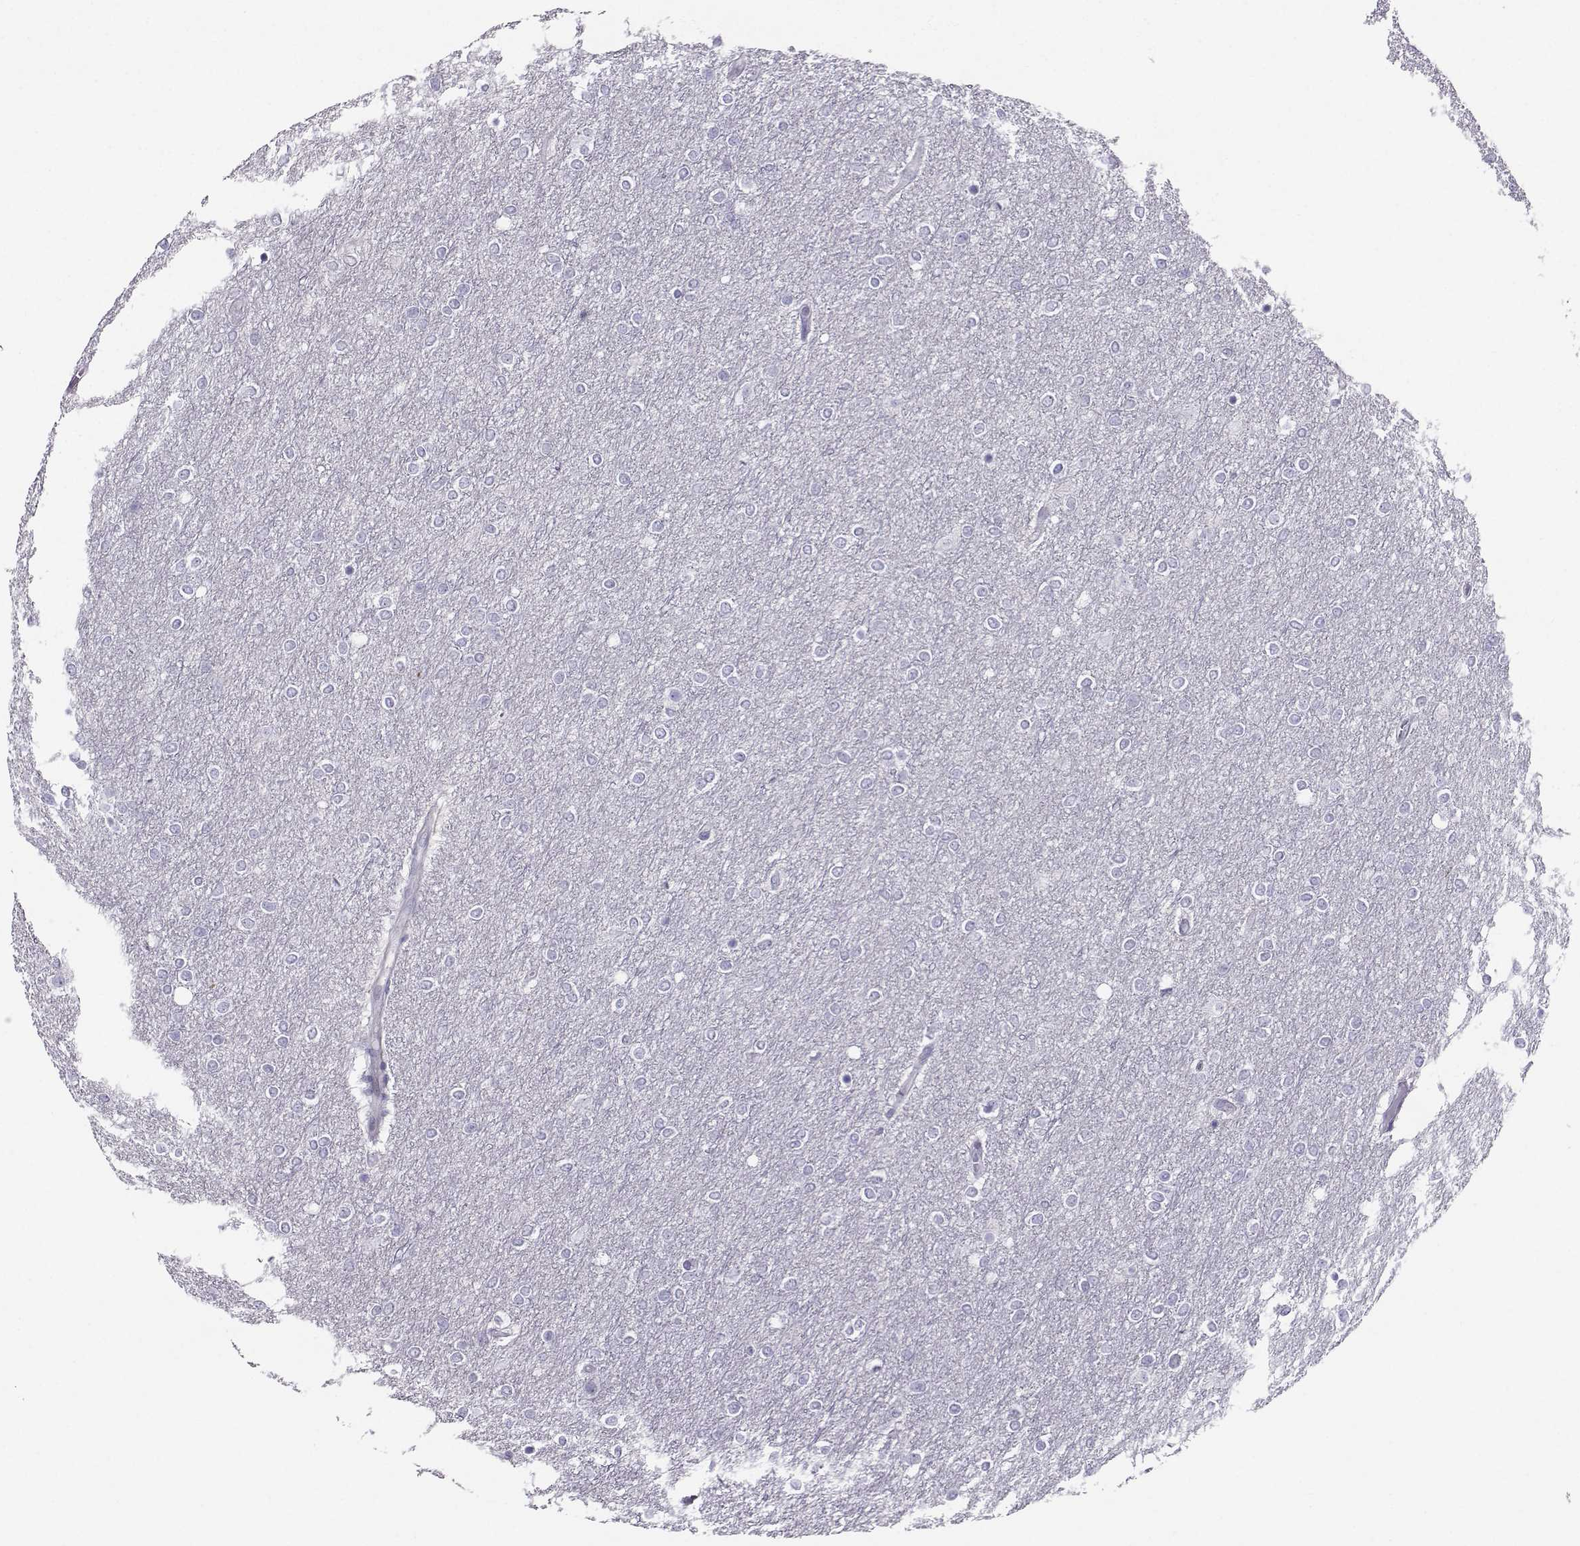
{"staining": {"intensity": "negative", "quantity": "none", "location": "none"}, "tissue": "glioma", "cell_type": "Tumor cells", "image_type": "cancer", "snomed": [{"axis": "morphology", "description": "Glioma, malignant, High grade"}, {"axis": "topography", "description": "Brain"}], "caption": "Histopathology image shows no protein staining in tumor cells of malignant glioma (high-grade) tissue.", "gene": "PGK1", "patient": {"sex": "female", "age": 61}}